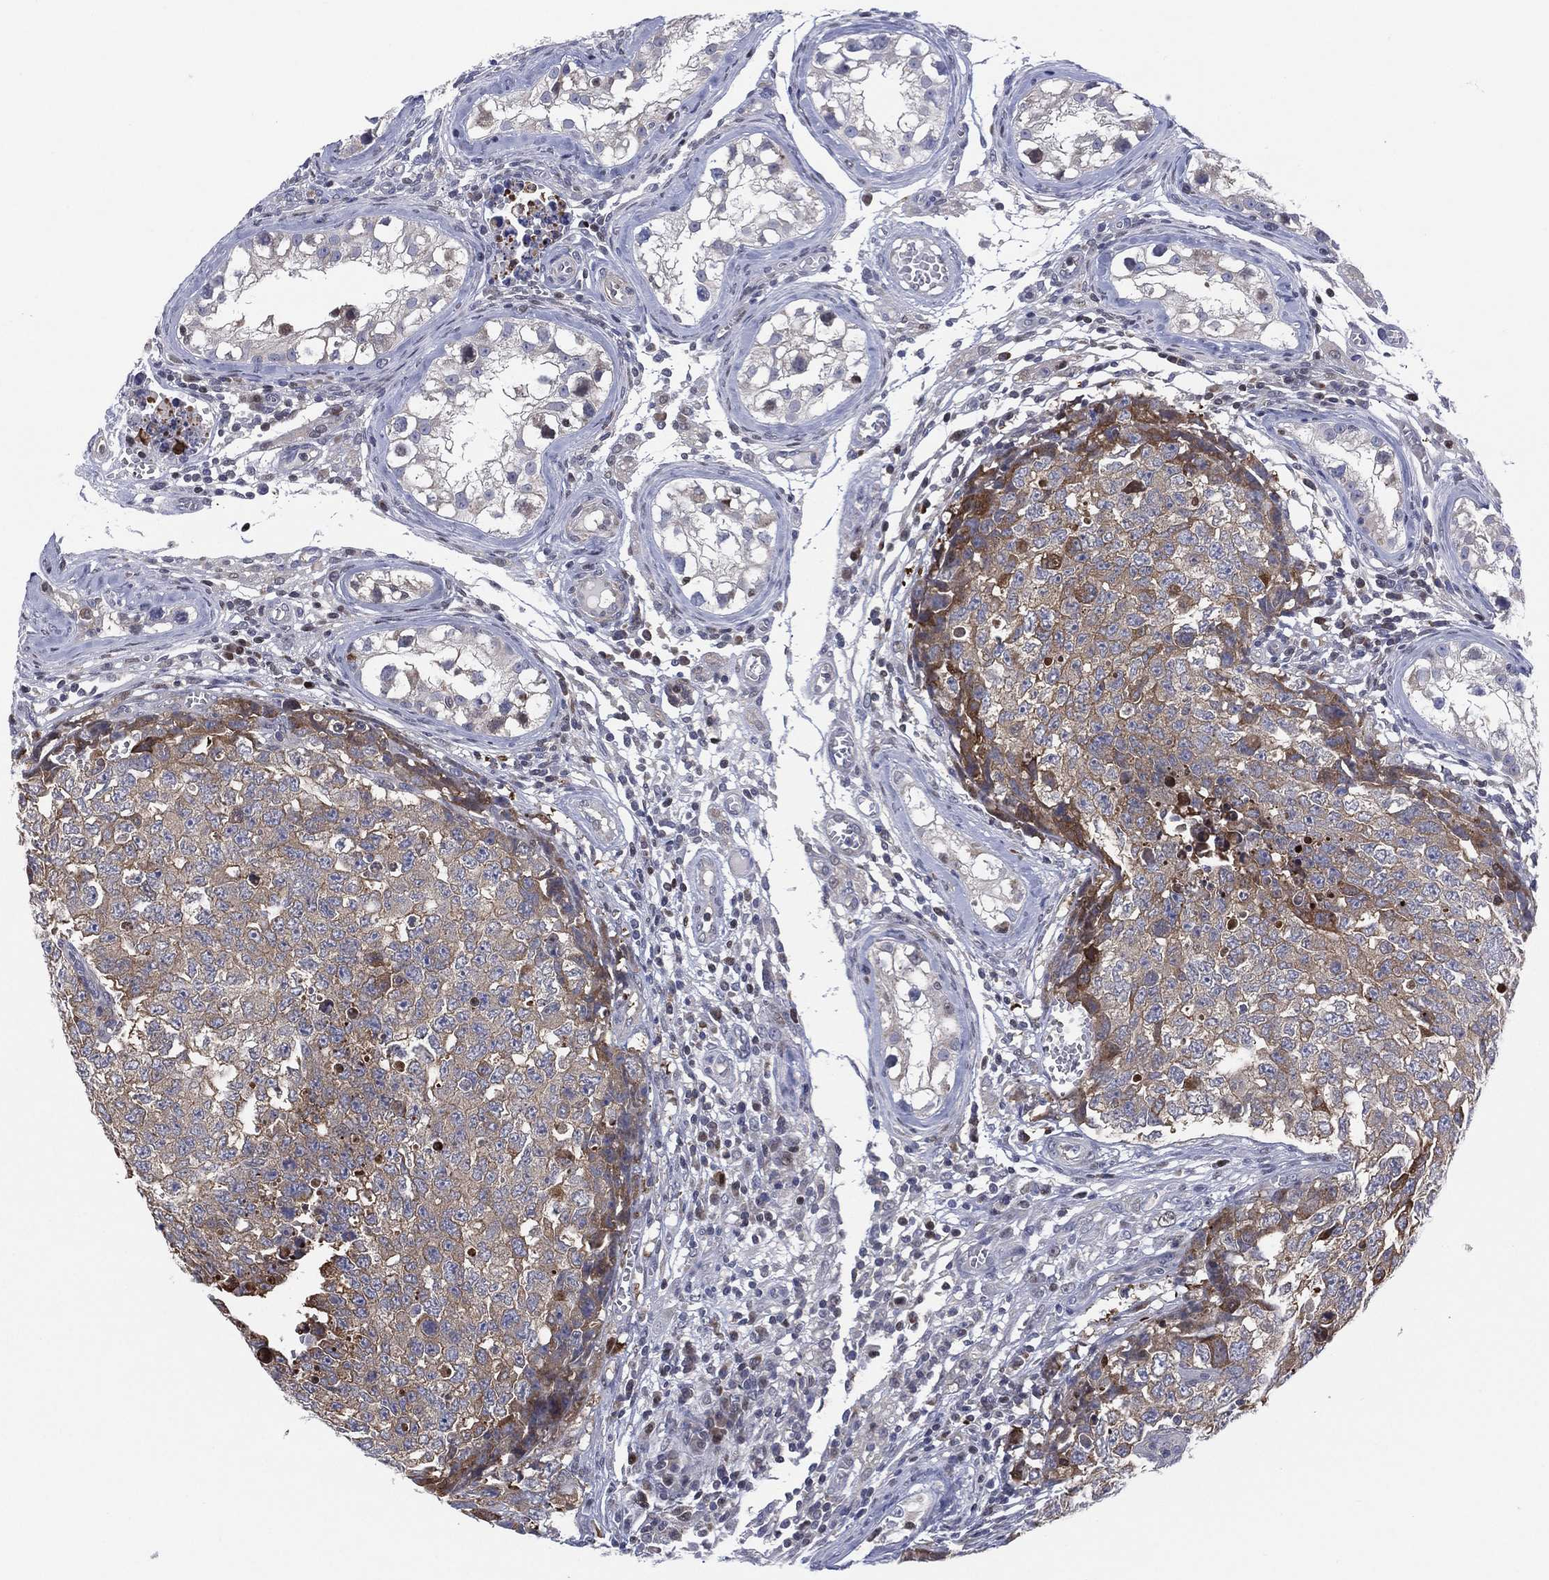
{"staining": {"intensity": "weak", "quantity": "25%-75%", "location": "cytoplasmic/membranous"}, "tissue": "testis cancer", "cell_type": "Tumor cells", "image_type": "cancer", "snomed": [{"axis": "morphology", "description": "Carcinoma, Embryonal, NOS"}, {"axis": "topography", "description": "Testis"}], "caption": "A photomicrograph showing weak cytoplasmic/membranous staining in about 25%-75% of tumor cells in testis cancer, as visualized by brown immunohistochemical staining.", "gene": "SLC4A4", "patient": {"sex": "male", "age": 23}}